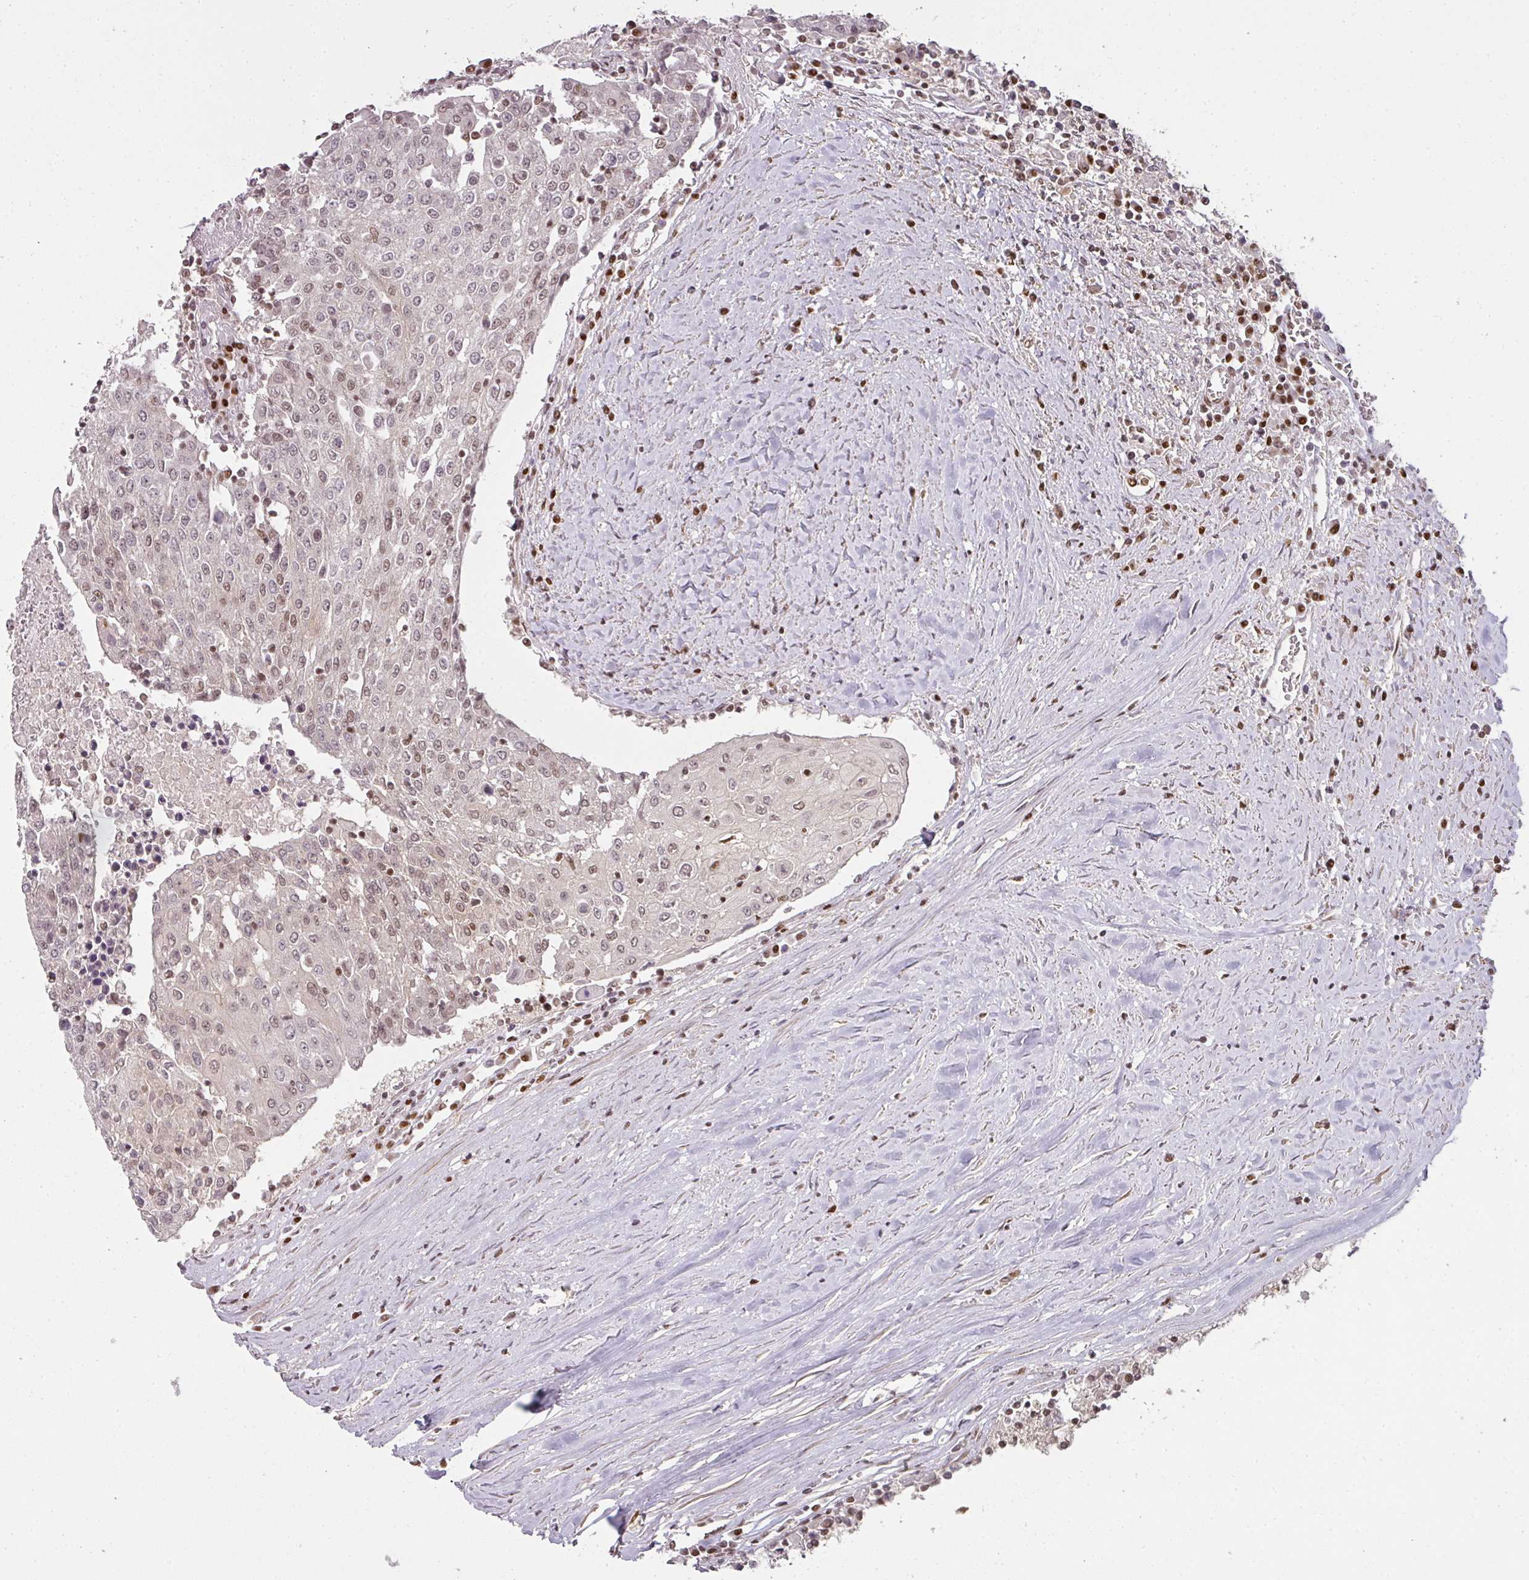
{"staining": {"intensity": "weak", "quantity": "25%-75%", "location": "nuclear"}, "tissue": "urothelial cancer", "cell_type": "Tumor cells", "image_type": "cancer", "snomed": [{"axis": "morphology", "description": "Urothelial carcinoma, High grade"}, {"axis": "topography", "description": "Urinary bladder"}], "caption": "Human urothelial cancer stained with a brown dye demonstrates weak nuclear positive positivity in approximately 25%-75% of tumor cells.", "gene": "GPRIN2", "patient": {"sex": "female", "age": 85}}